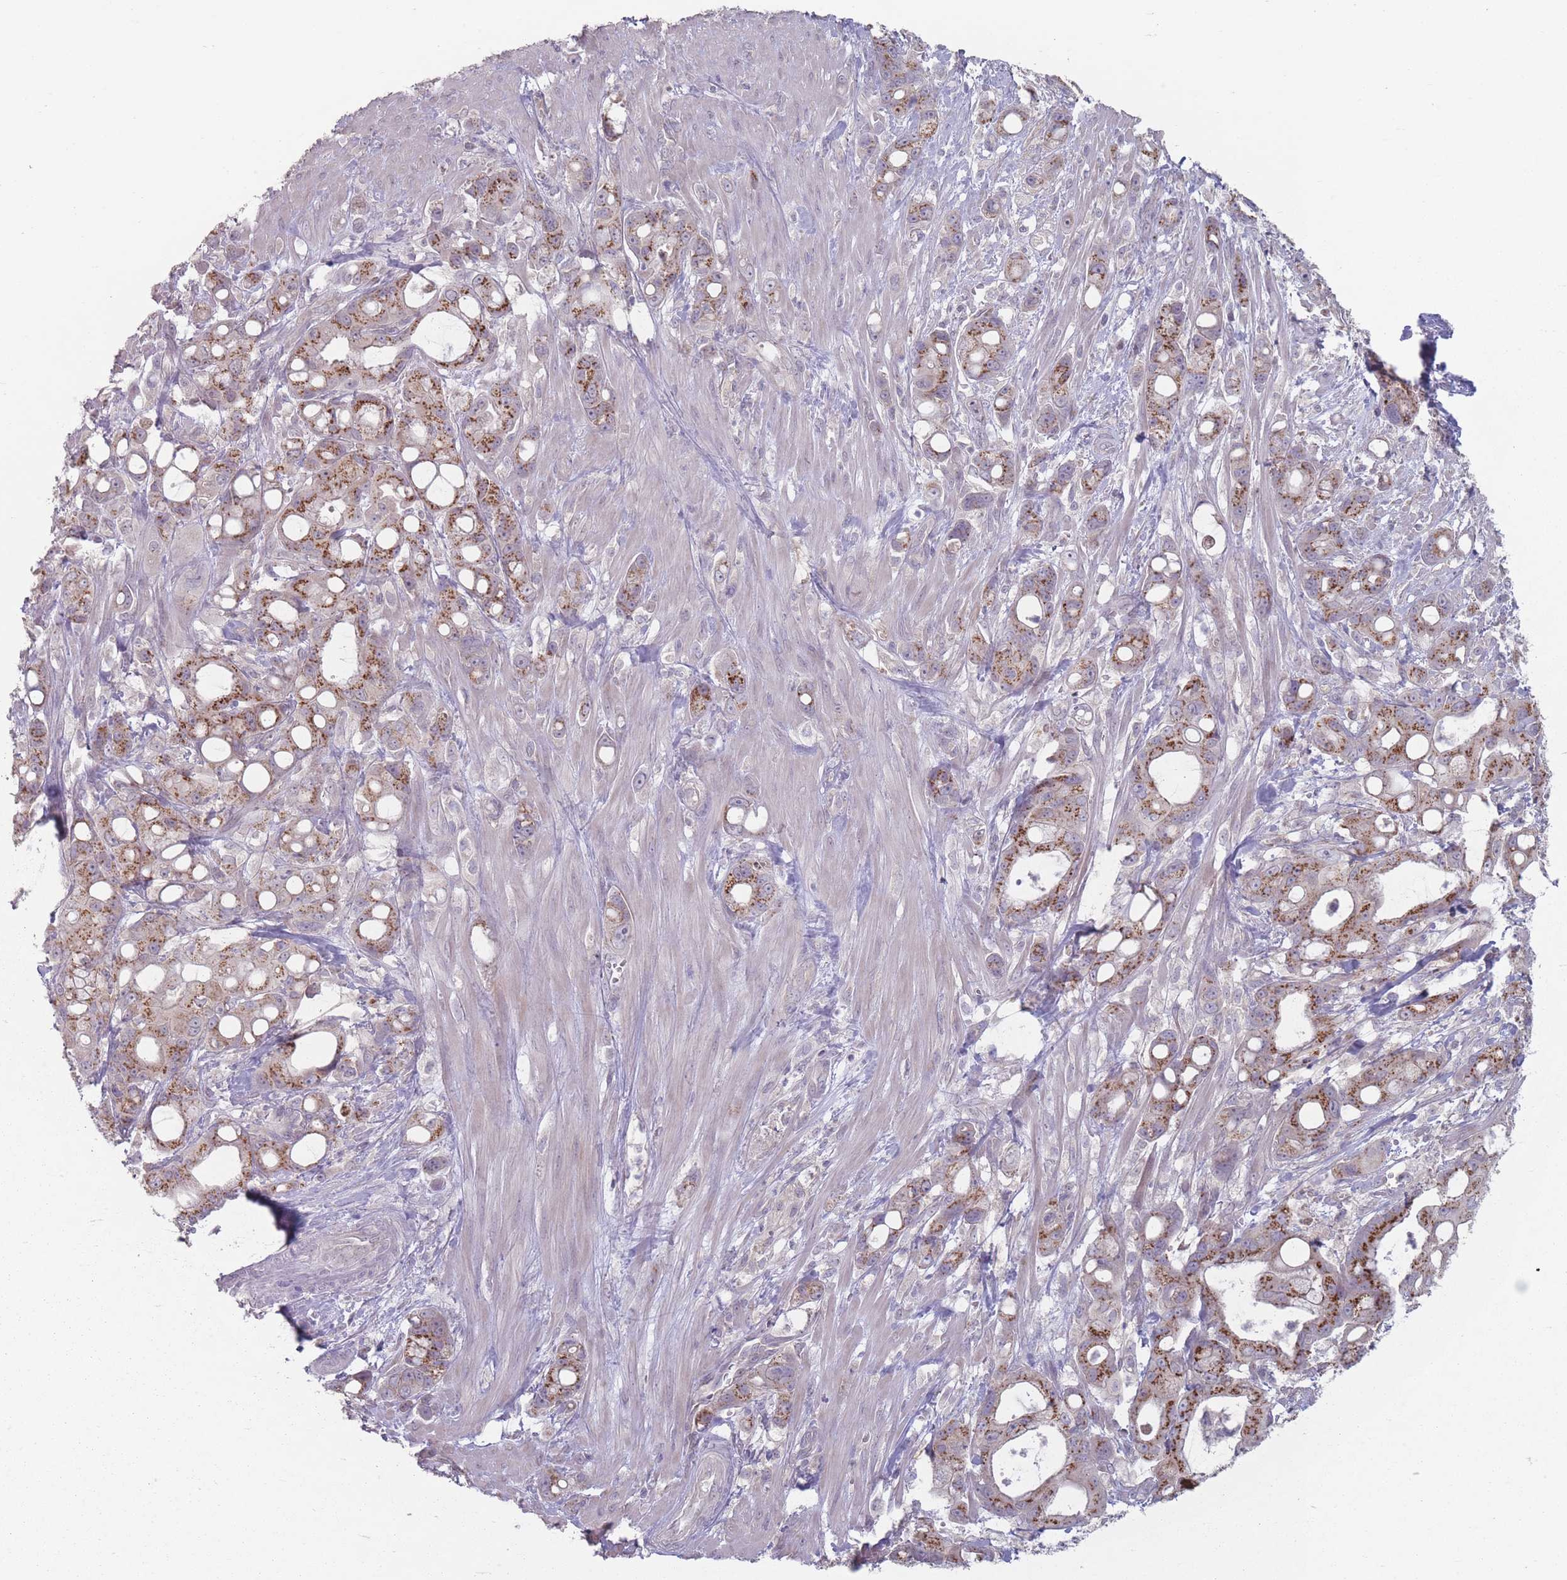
{"staining": {"intensity": "moderate", "quantity": "25%-75%", "location": "cytoplasmic/membranous"}, "tissue": "pancreatic cancer", "cell_type": "Tumor cells", "image_type": "cancer", "snomed": [{"axis": "morphology", "description": "Adenocarcinoma, NOS"}, {"axis": "topography", "description": "Pancreas"}], "caption": "Pancreatic cancer stained for a protein (brown) displays moderate cytoplasmic/membranous positive expression in approximately 25%-75% of tumor cells.", "gene": "AKAIN1", "patient": {"sex": "male", "age": 68}}